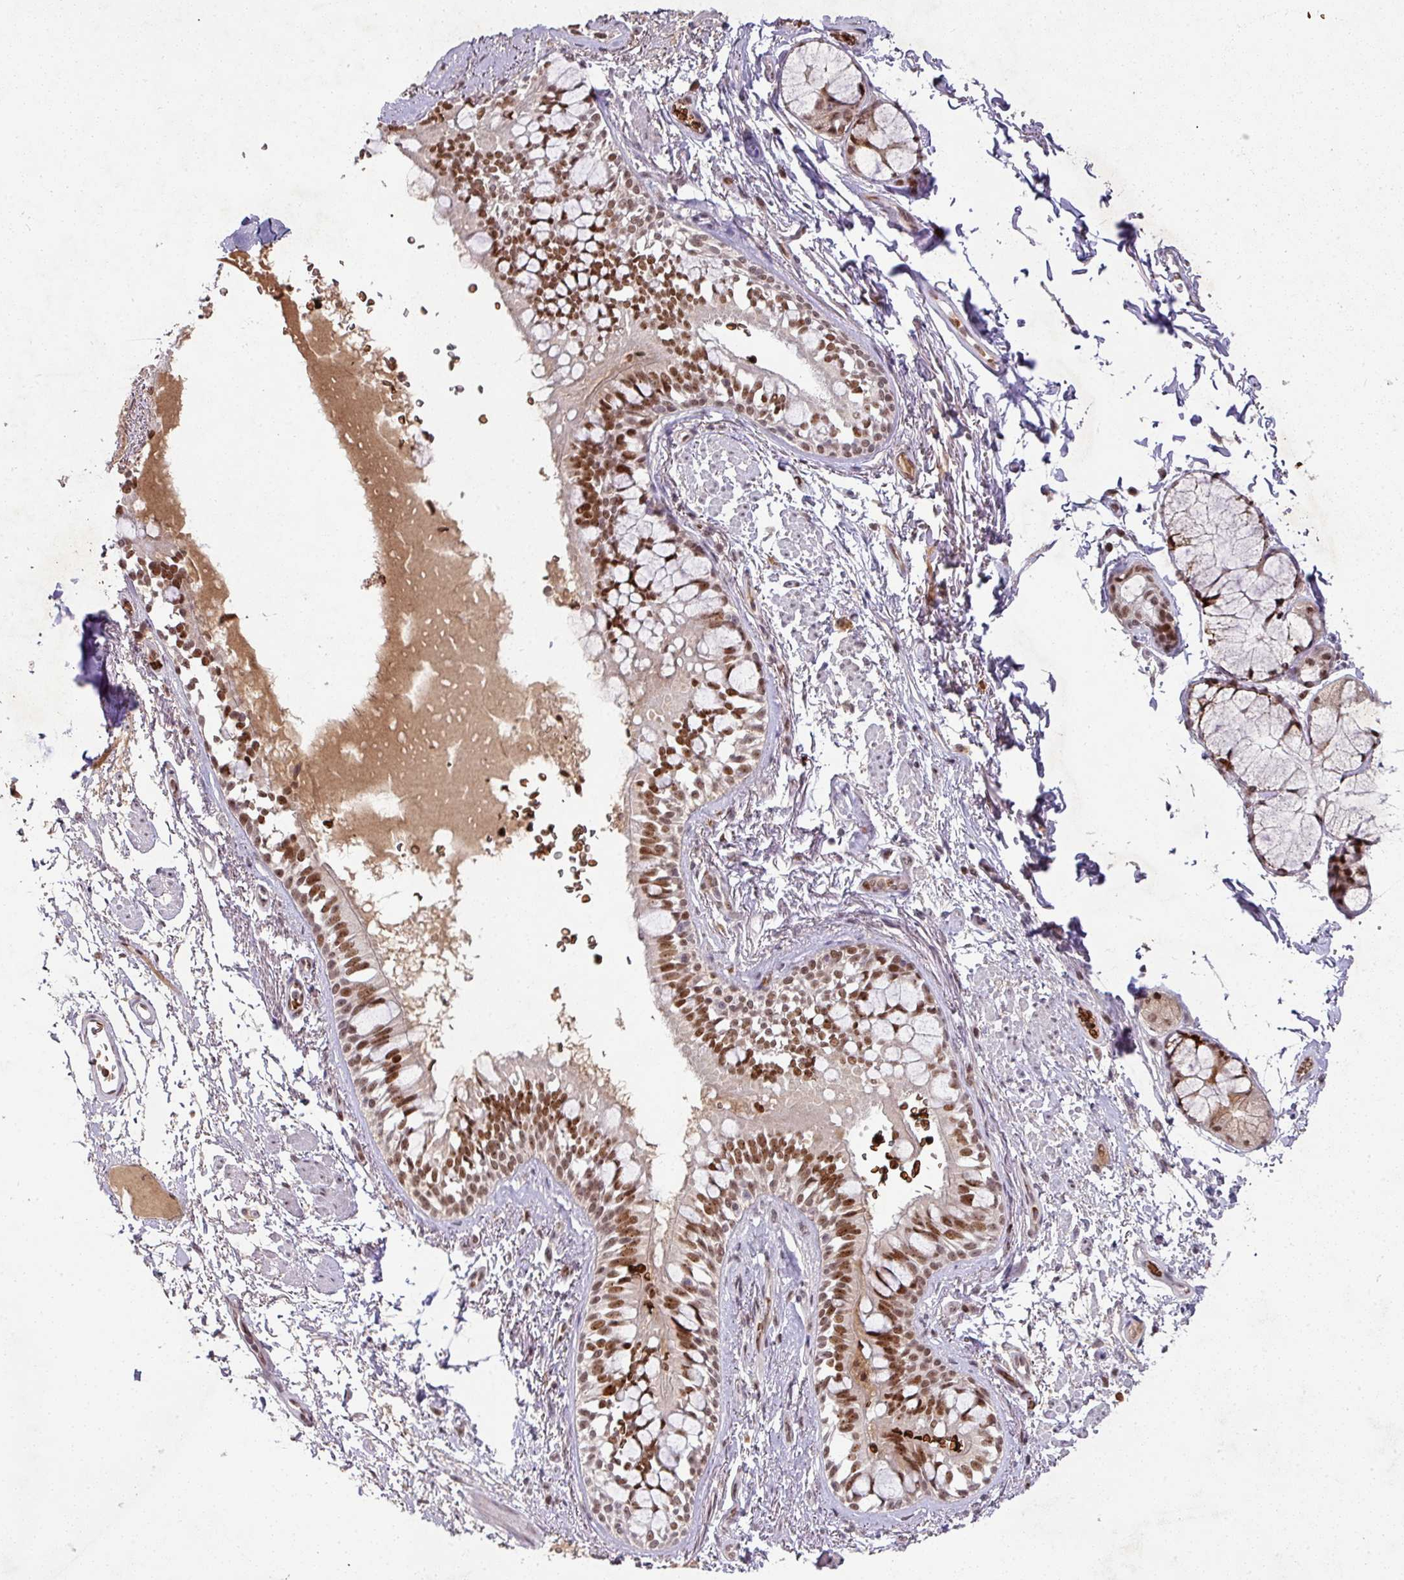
{"staining": {"intensity": "moderate", "quantity": ">75%", "location": "nuclear"}, "tissue": "bronchus", "cell_type": "Respiratory epithelial cells", "image_type": "normal", "snomed": [{"axis": "morphology", "description": "Normal tissue, NOS"}, {"axis": "topography", "description": "Bronchus"}], "caption": "This is a micrograph of IHC staining of benign bronchus, which shows moderate positivity in the nuclear of respiratory epithelial cells.", "gene": "NEIL1", "patient": {"sex": "male", "age": 70}}